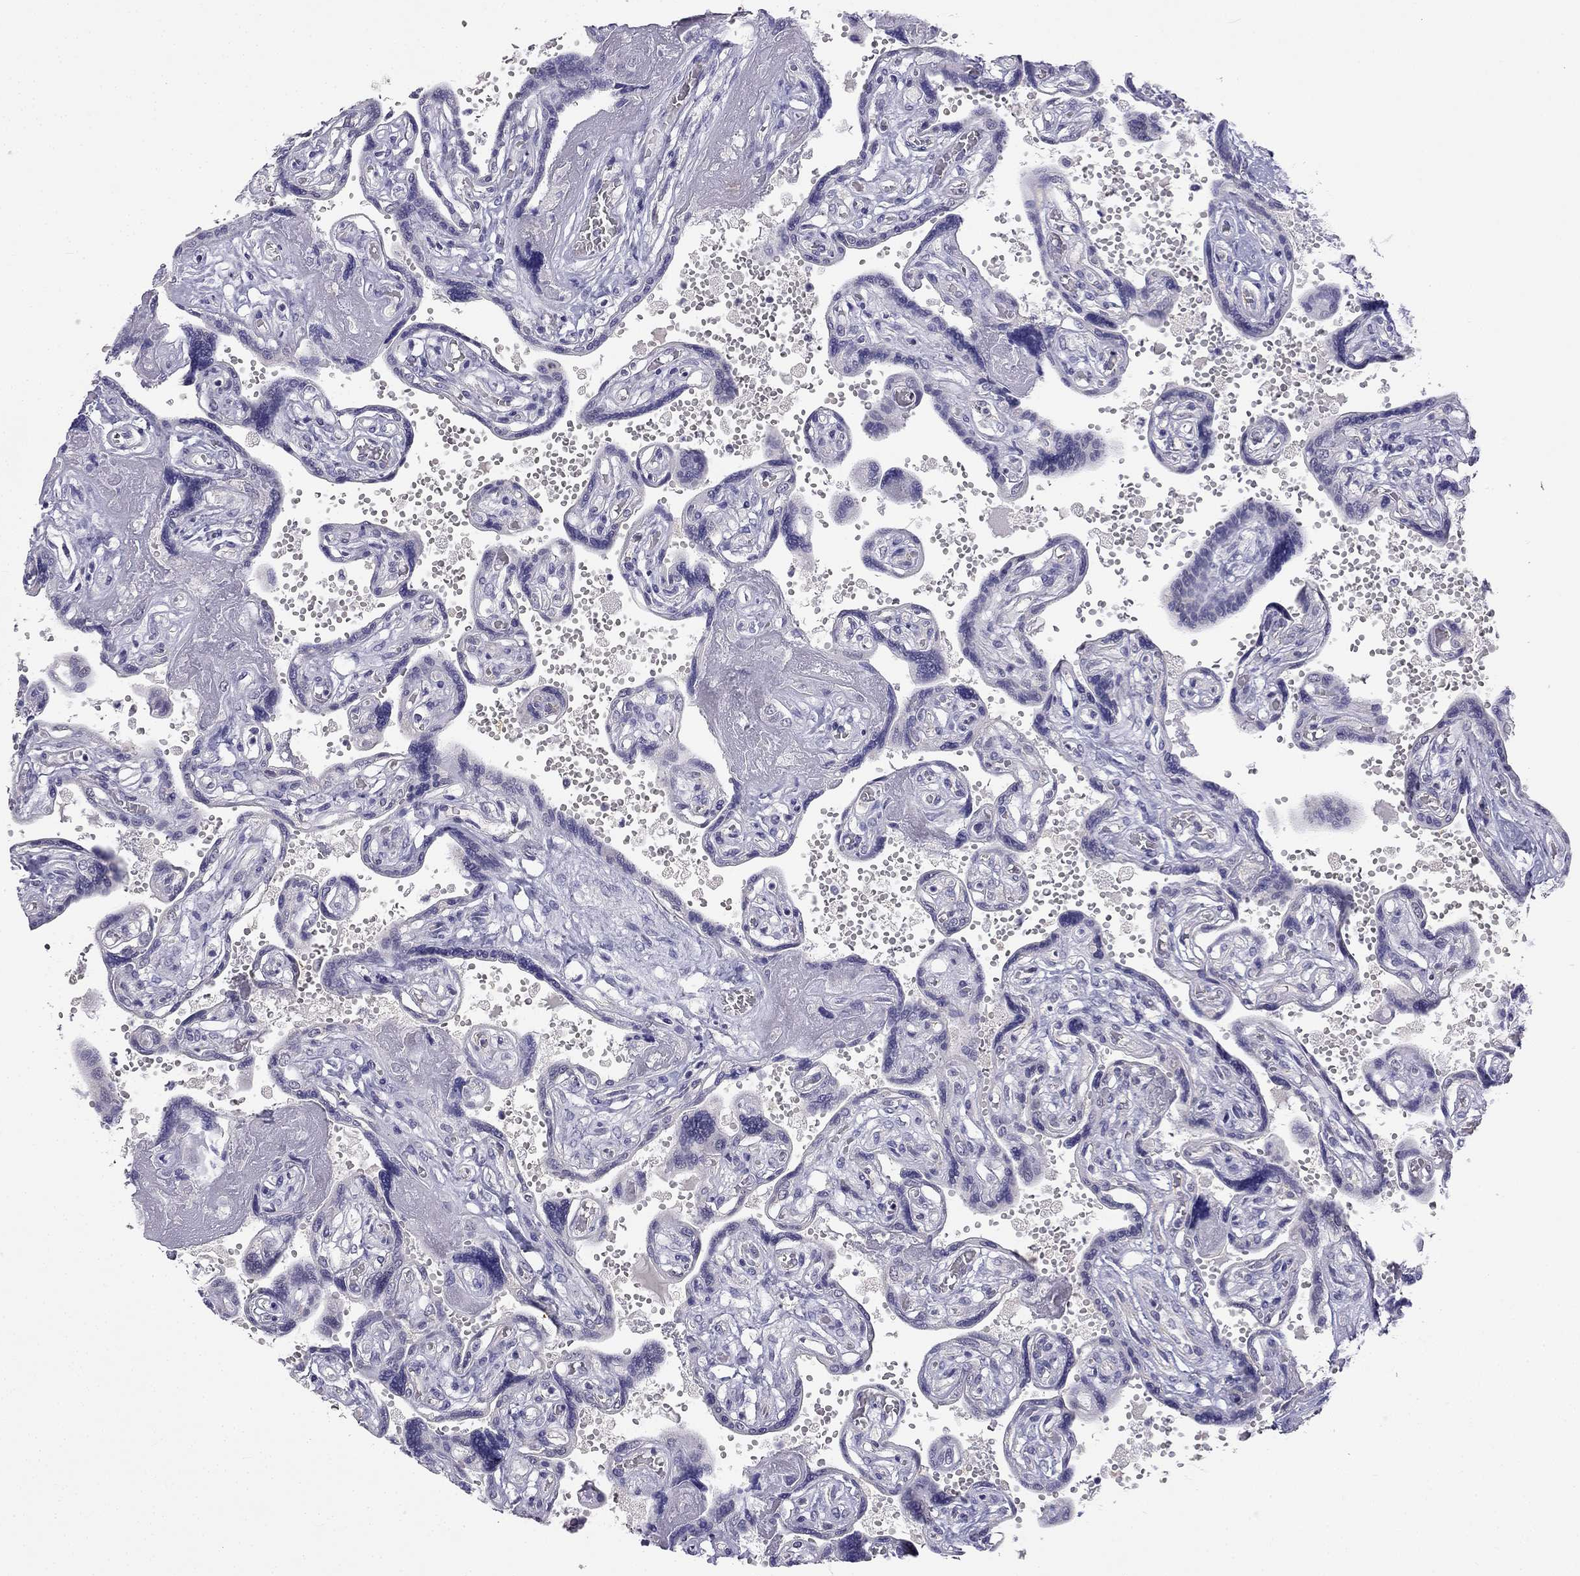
{"staining": {"intensity": "negative", "quantity": "none", "location": "none"}, "tissue": "placenta", "cell_type": "Decidual cells", "image_type": "normal", "snomed": [{"axis": "morphology", "description": "Normal tissue, NOS"}, {"axis": "topography", "description": "Placenta"}], "caption": "IHC image of normal human placenta stained for a protein (brown), which shows no positivity in decidual cells. (Brightfield microscopy of DAB immunohistochemistry at high magnification).", "gene": "C16orf89", "patient": {"sex": "female", "age": 32}}